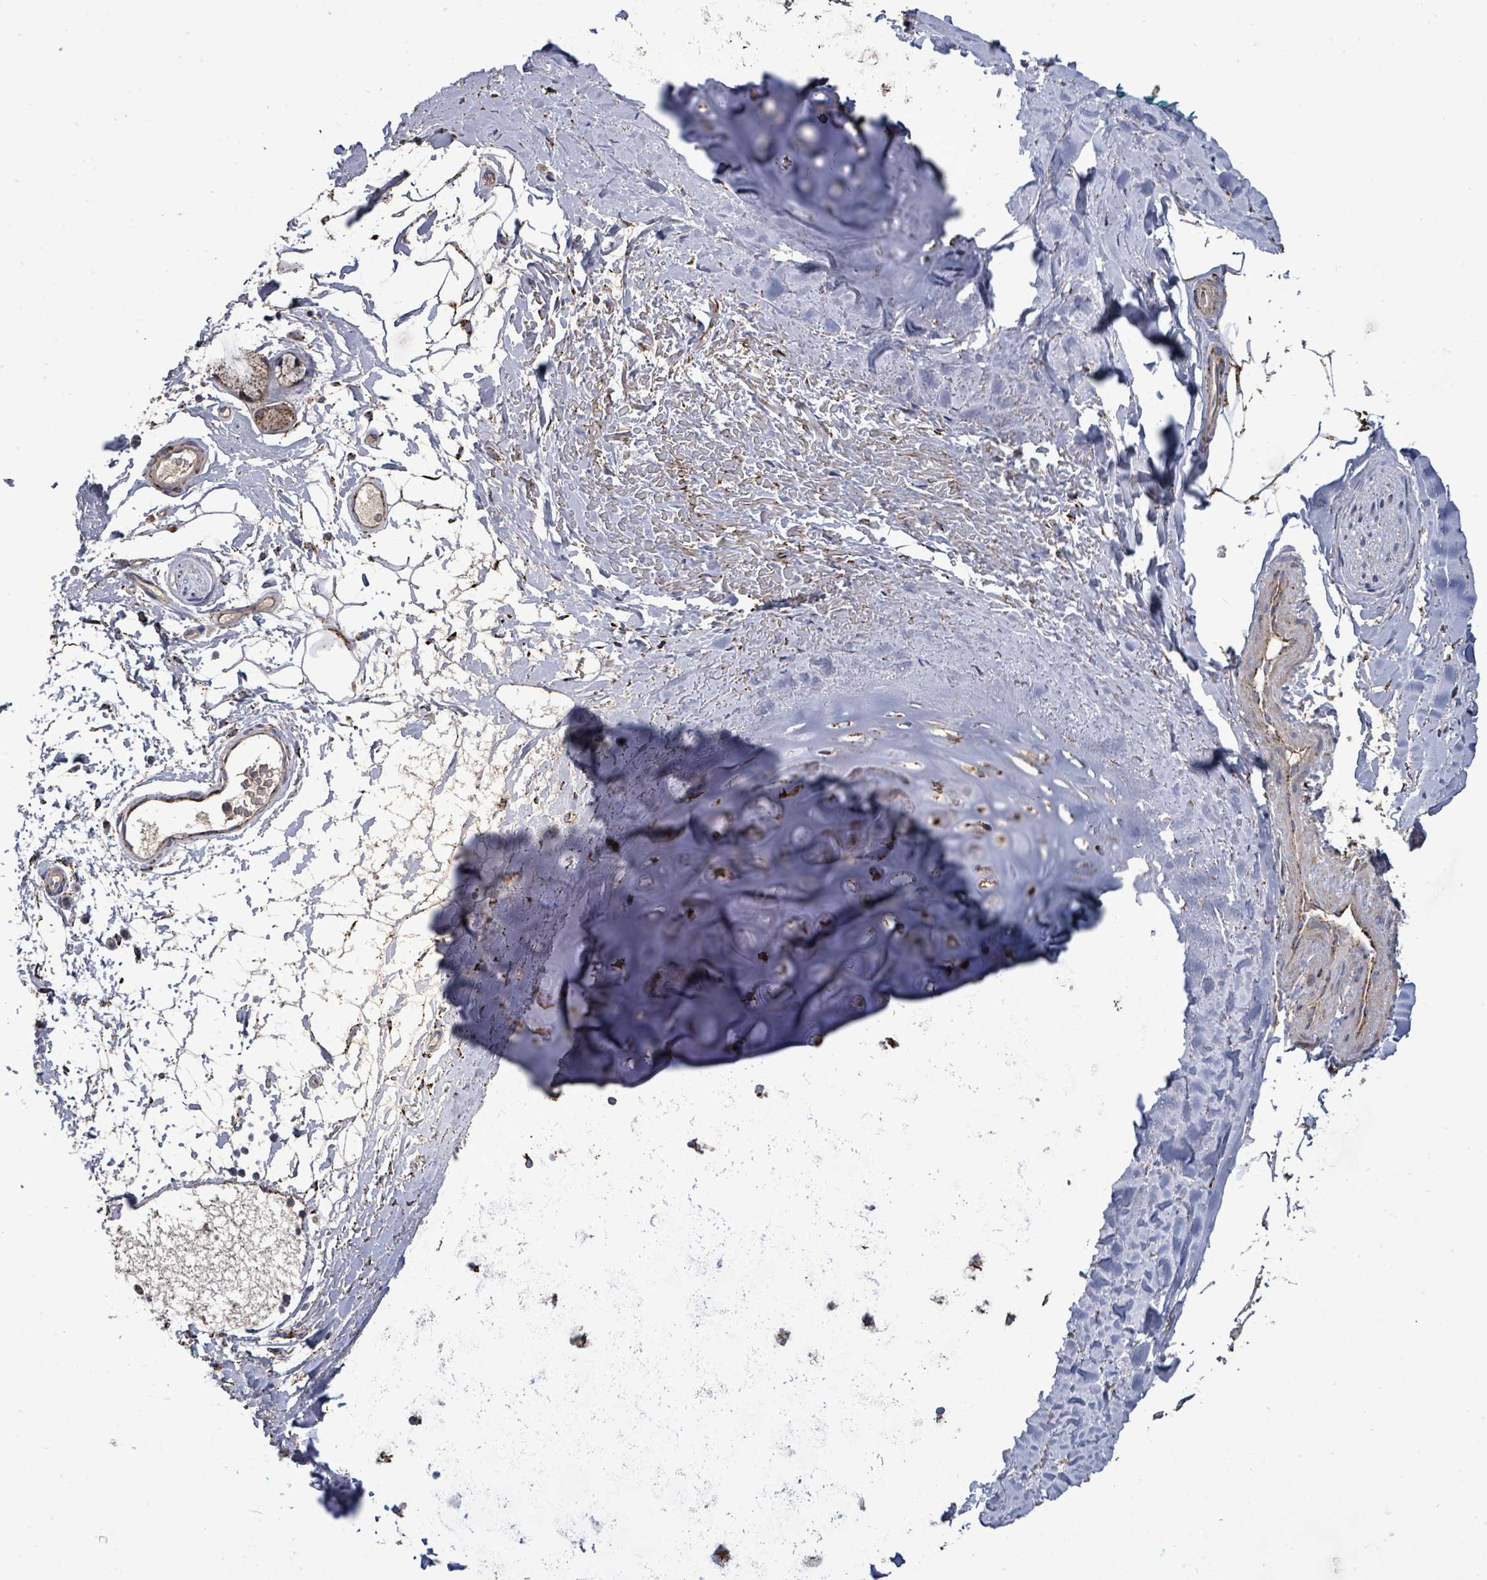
{"staining": {"intensity": "strong", "quantity": "<25%", "location": "nuclear"}, "tissue": "adipose tissue", "cell_type": "Adipocytes", "image_type": "normal", "snomed": [{"axis": "morphology", "description": "Normal tissue, NOS"}, {"axis": "topography", "description": "Cartilage tissue"}, {"axis": "topography", "description": "Bronchus"}], "caption": "Protein staining of unremarkable adipose tissue displays strong nuclear expression in about <25% of adipocytes.", "gene": "MTMR12", "patient": {"sex": "female", "age": 72}}